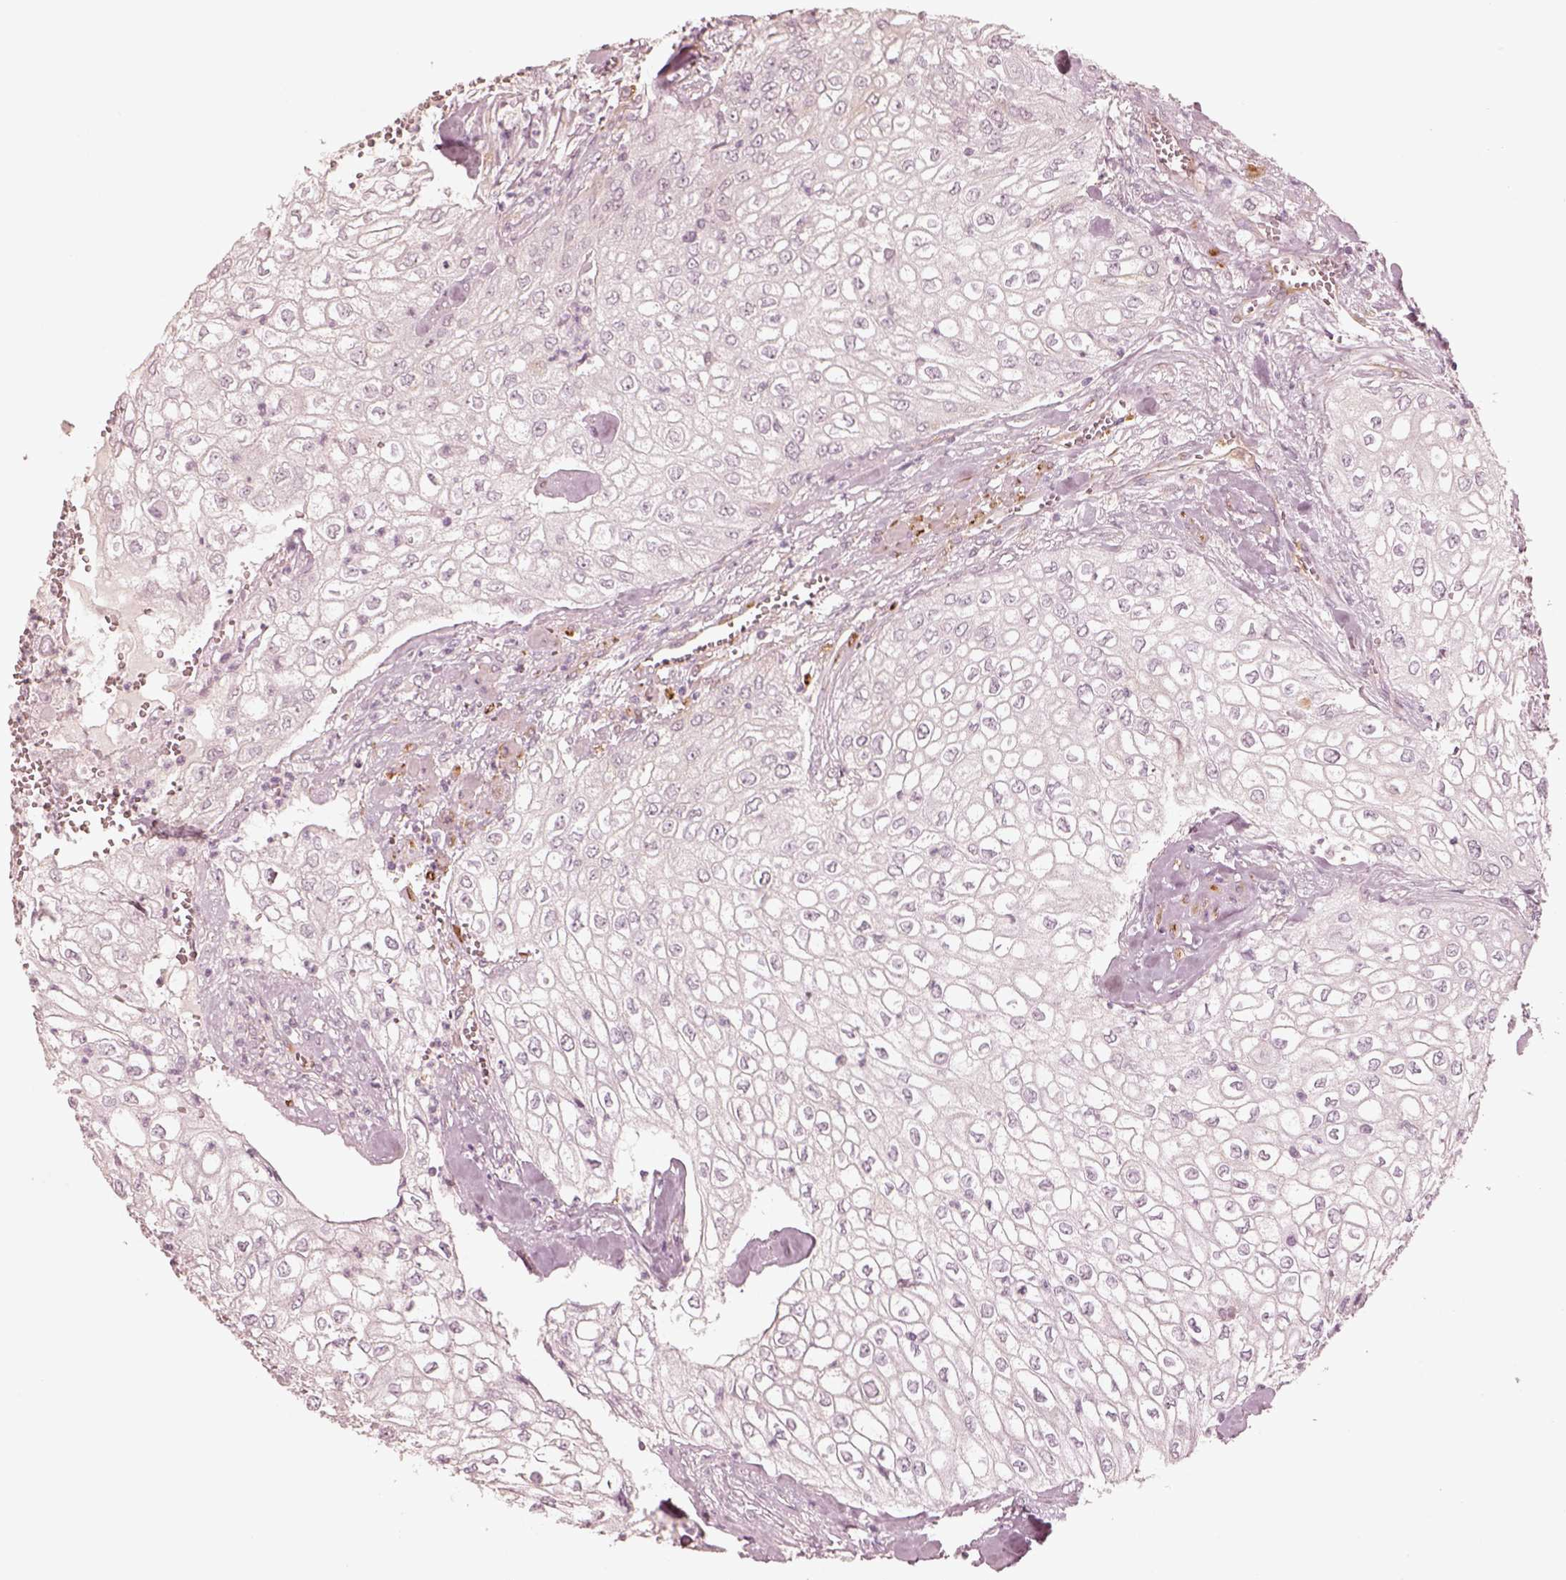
{"staining": {"intensity": "negative", "quantity": "none", "location": "none"}, "tissue": "urothelial cancer", "cell_type": "Tumor cells", "image_type": "cancer", "snomed": [{"axis": "morphology", "description": "Urothelial carcinoma, High grade"}, {"axis": "topography", "description": "Urinary bladder"}], "caption": "An image of human high-grade urothelial carcinoma is negative for staining in tumor cells.", "gene": "DNAAF9", "patient": {"sex": "male", "age": 62}}